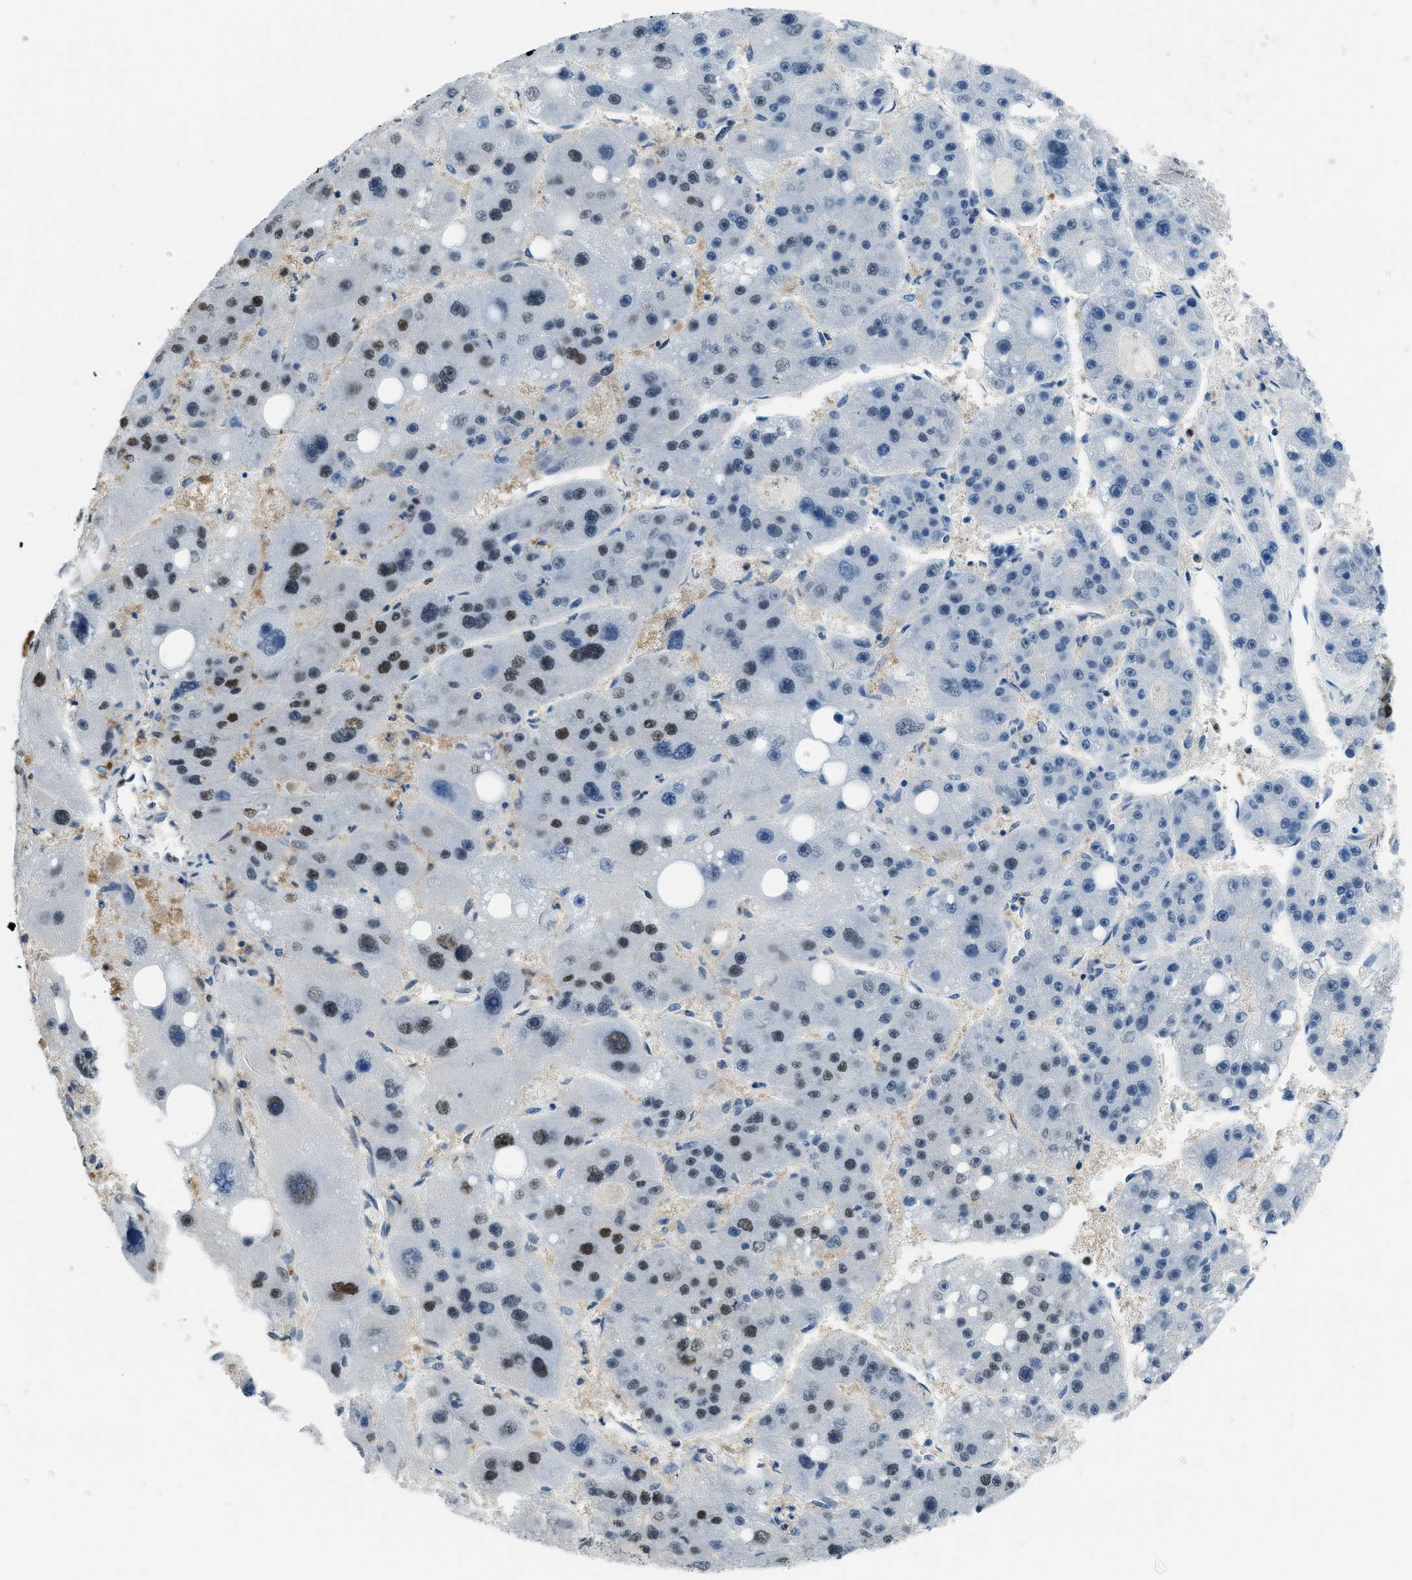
{"staining": {"intensity": "strong", "quantity": "25%-75%", "location": "nuclear"}, "tissue": "liver cancer", "cell_type": "Tumor cells", "image_type": "cancer", "snomed": [{"axis": "morphology", "description": "Carcinoma, Hepatocellular, NOS"}, {"axis": "topography", "description": "Liver"}], "caption": "High-magnification brightfield microscopy of hepatocellular carcinoma (liver) stained with DAB (3,3'-diaminobenzidine) (brown) and counterstained with hematoxylin (blue). tumor cells exhibit strong nuclear staining is appreciated in approximately25%-75% of cells.", "gene": "OGFR", "patient": {"sex": "female", "age": 61}}